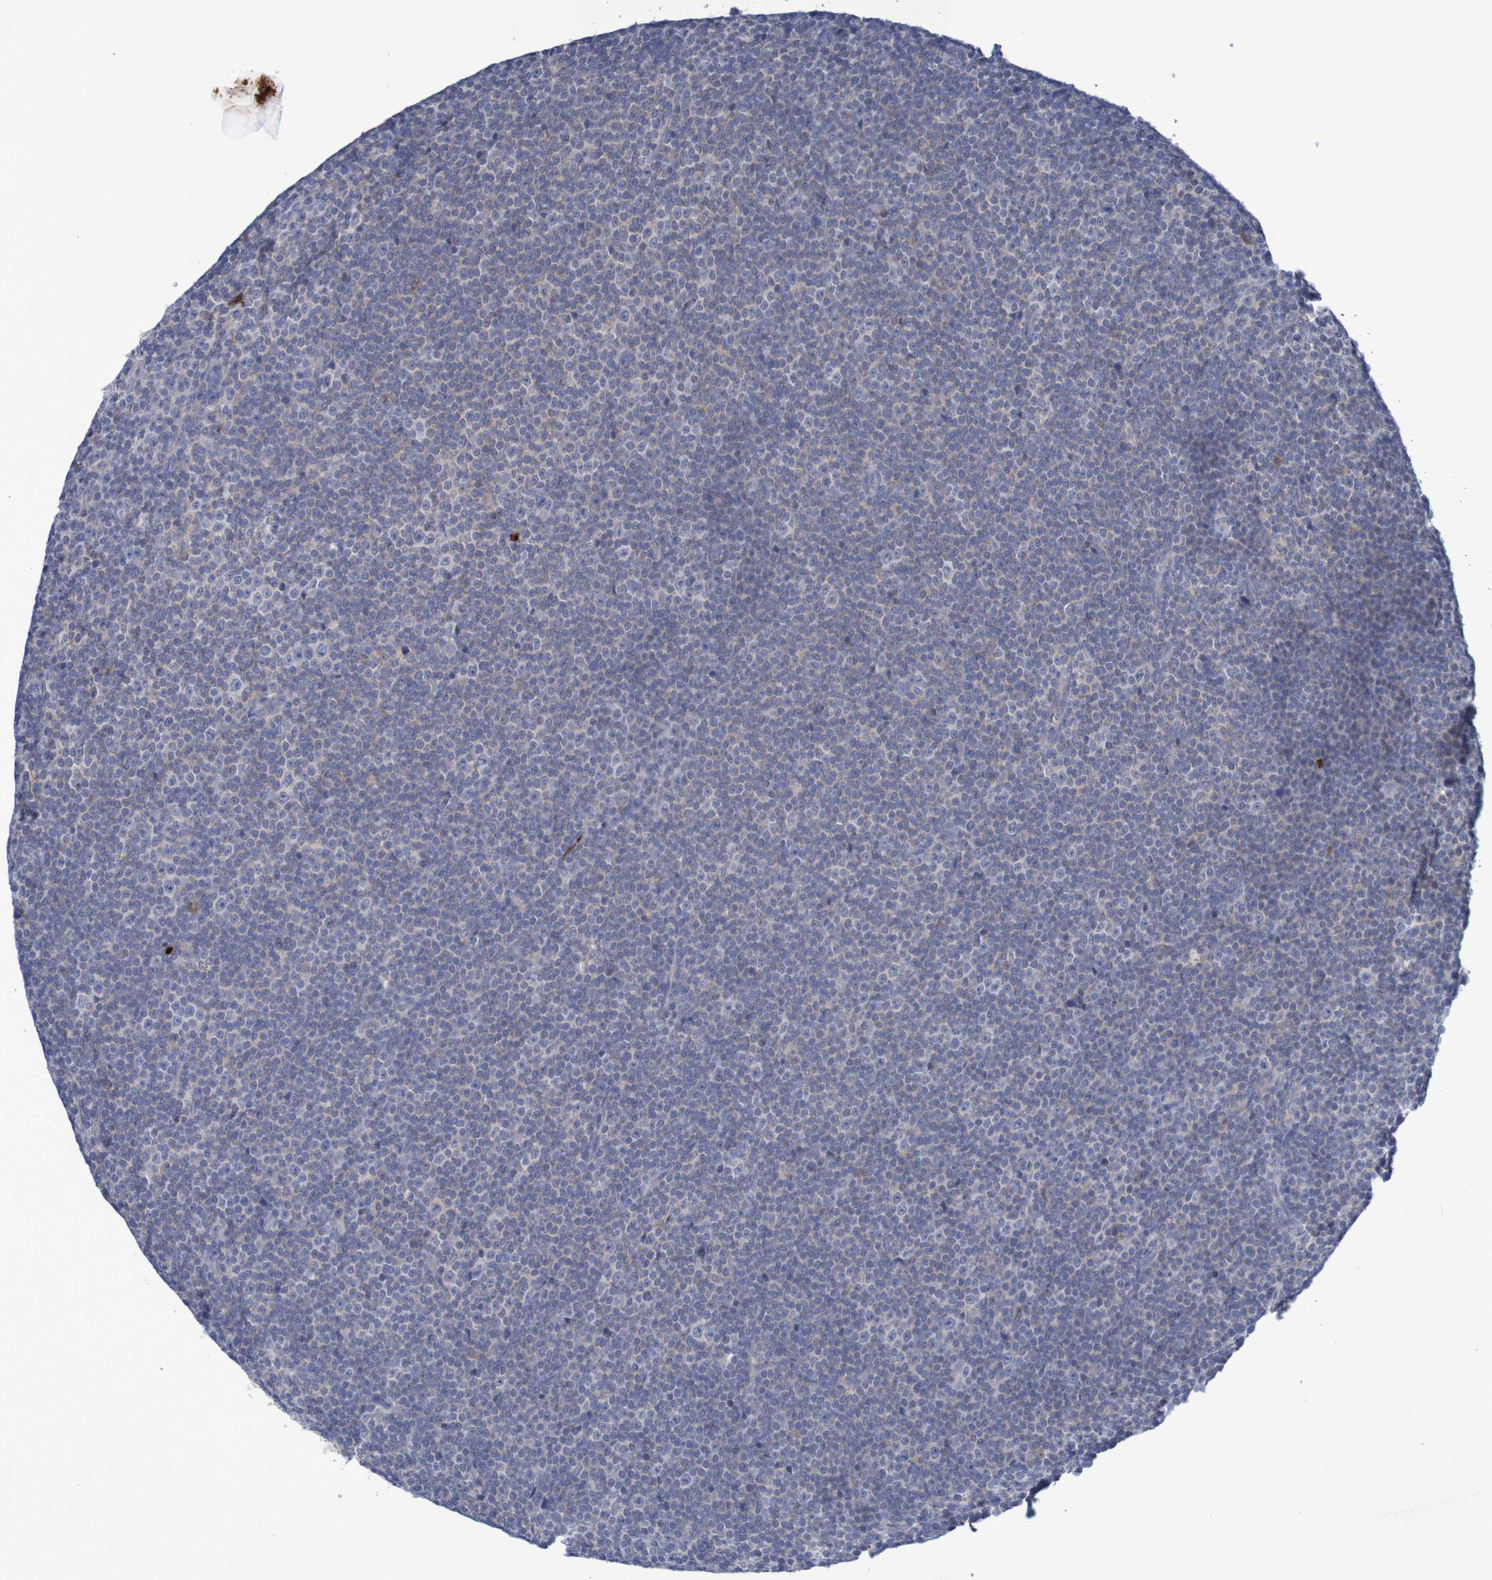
{"staining": {"intensity": "negative", "quantity": "none", "location": "none"}, "tissue": "lymphoma", "cell_type": "Tumor cells", "image_type": "cancer", "snomed": [{"axis": "morphology", "description": "Malignant lymphoma, non-Hodgkin's type, Low grade"}, {"axis": "topography", "description": "Lymph node"}], "caption": "DAB (3,3'-diaminobenzidine) immunohistochemical staining of lymphoma displays no significant positivity in tumor cells.", "gene": "PARP4", "patient": {"sex": "female", "age": 67}}